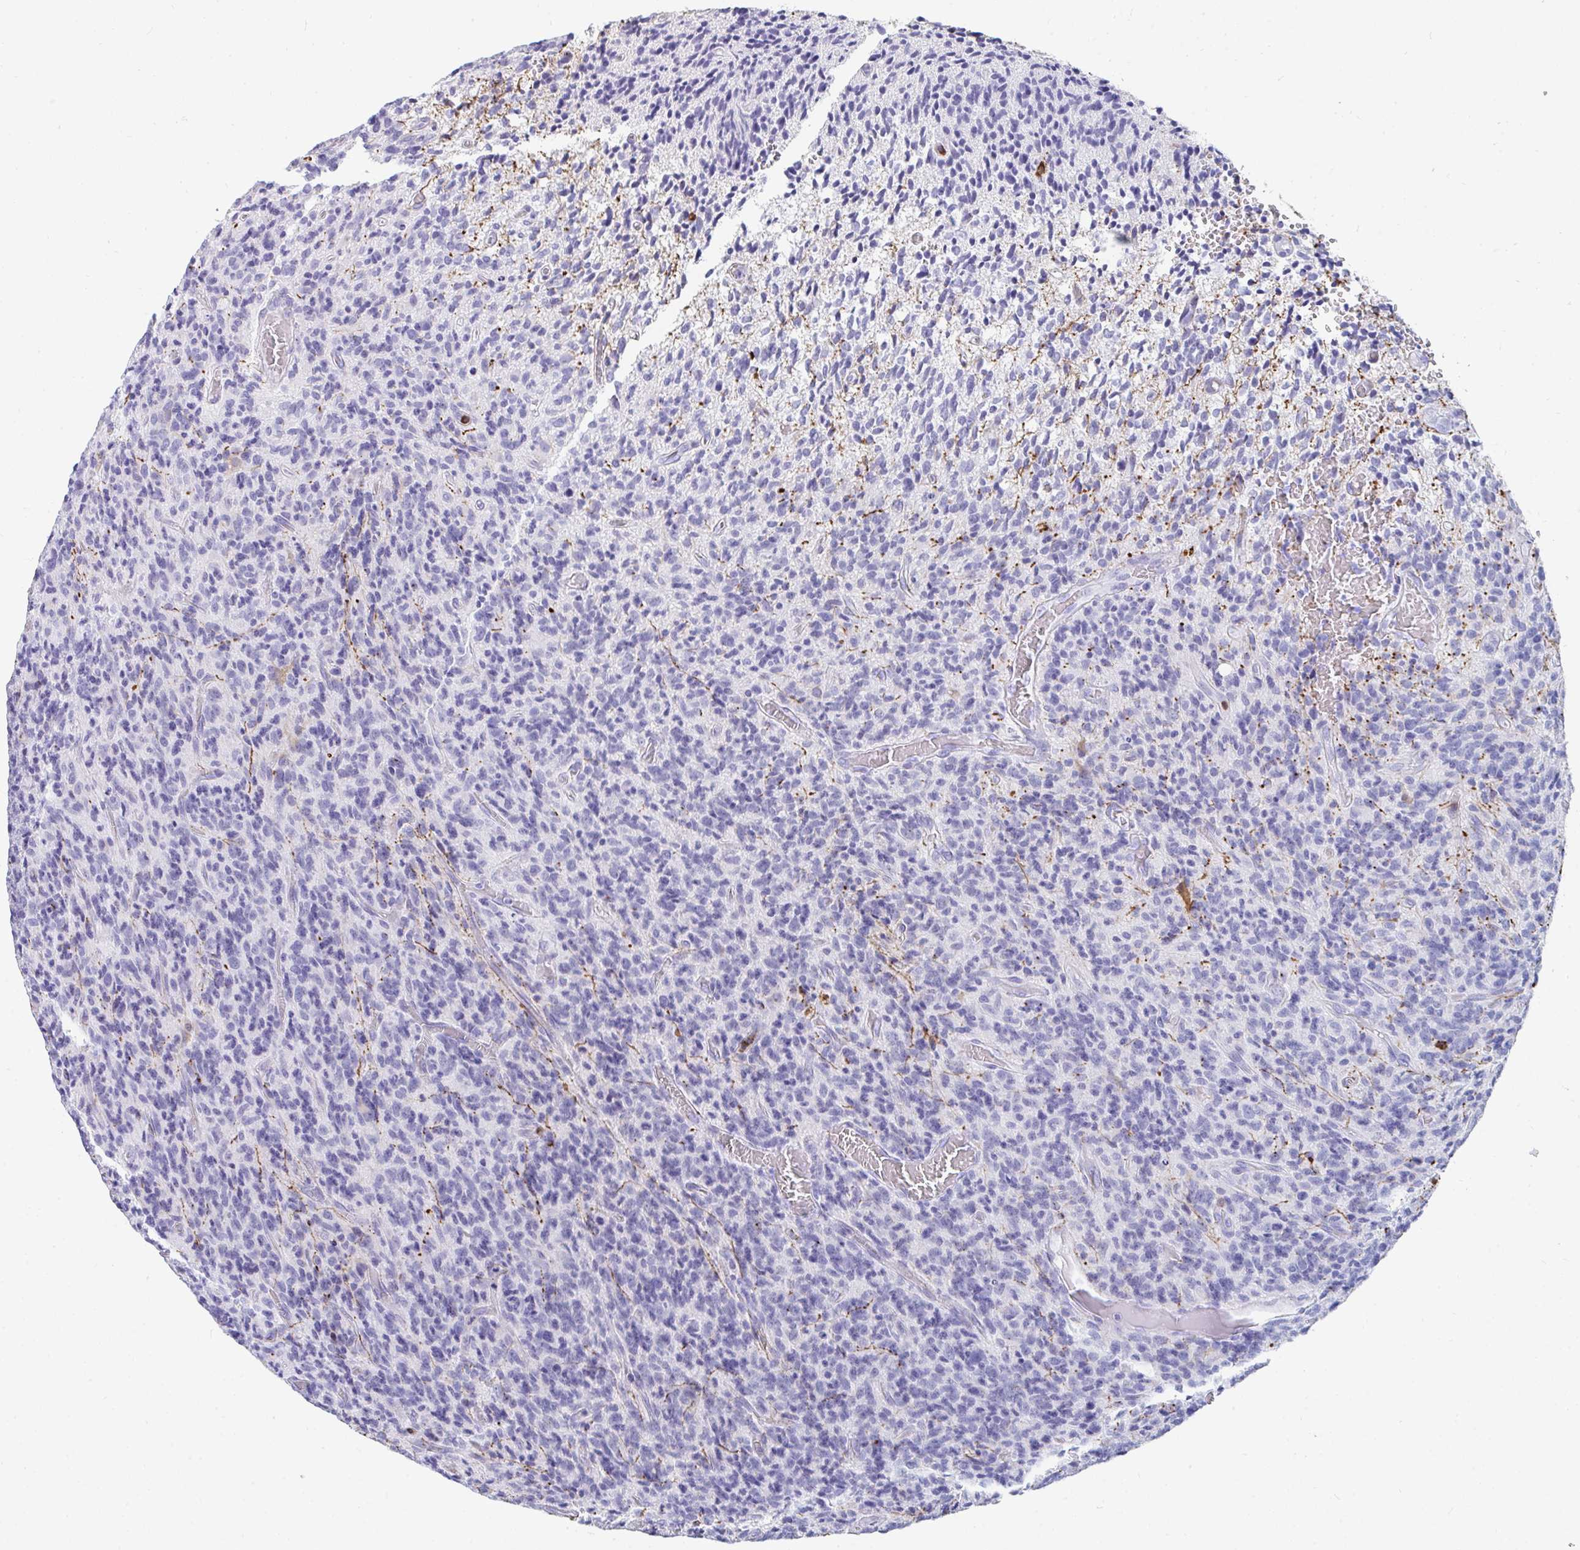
{"staining": {"intensity": "negative", "quantity": "none", "location": "none"}, "tissue": "glioma", "cell_type": "Tumor cells", "image_type": "cancer", "snomed": [{"axis": "morphology", "description": "Glioma, malignant, High grade"}, {"axis": "topography", "description": "Brain"}], "caption": "There is no significant staining in tumor cells of glioma. The staining is performed using DAB (3,3'-diaminobenzidine) brown chromogen with nuclei counter-stained in using hematoxylin.", "gene": "CD7", "patient": {"sex": "male", "age": 76}}